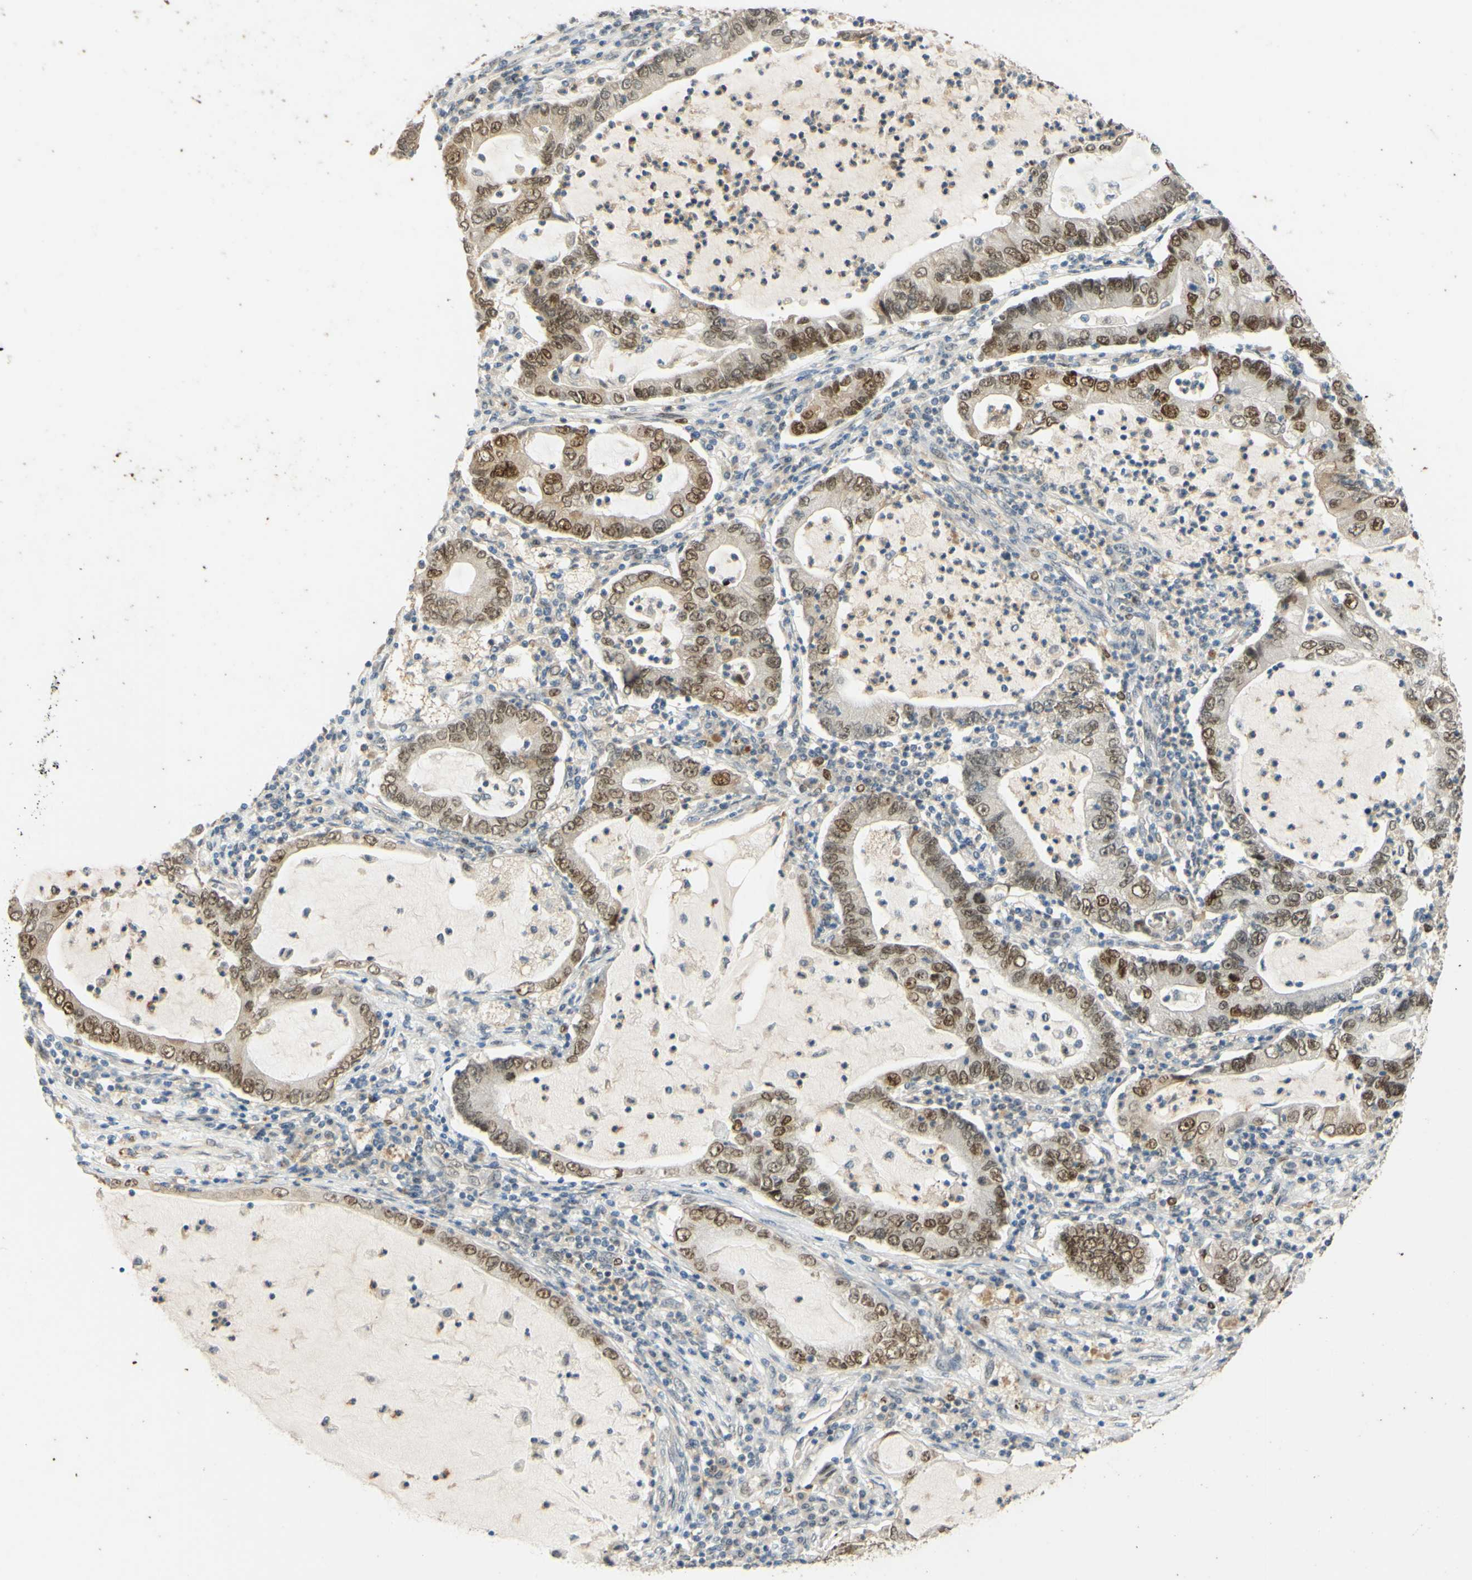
{"staining": {"intensity": "moderate", "quantity": ">75%", "location": "nuclear"}, "tissue": "lung cancer", "cell_type": "Tumor cells", "image_type": "cancer", "snomed": [{"axis": "morphology", "description": "Adenocarcinoma, NOS"}, {"axis": "topography", "description": "Lung"}], "caption": "IHC (DAB (3,3'-diaminobenzidine)) staining of human lung adenocarcinoma displays moderate nuclear protein positivity in approximately >75% of tumor cells.", "gene": "POLB", "patient": {"sex": "female", "age": 51}}